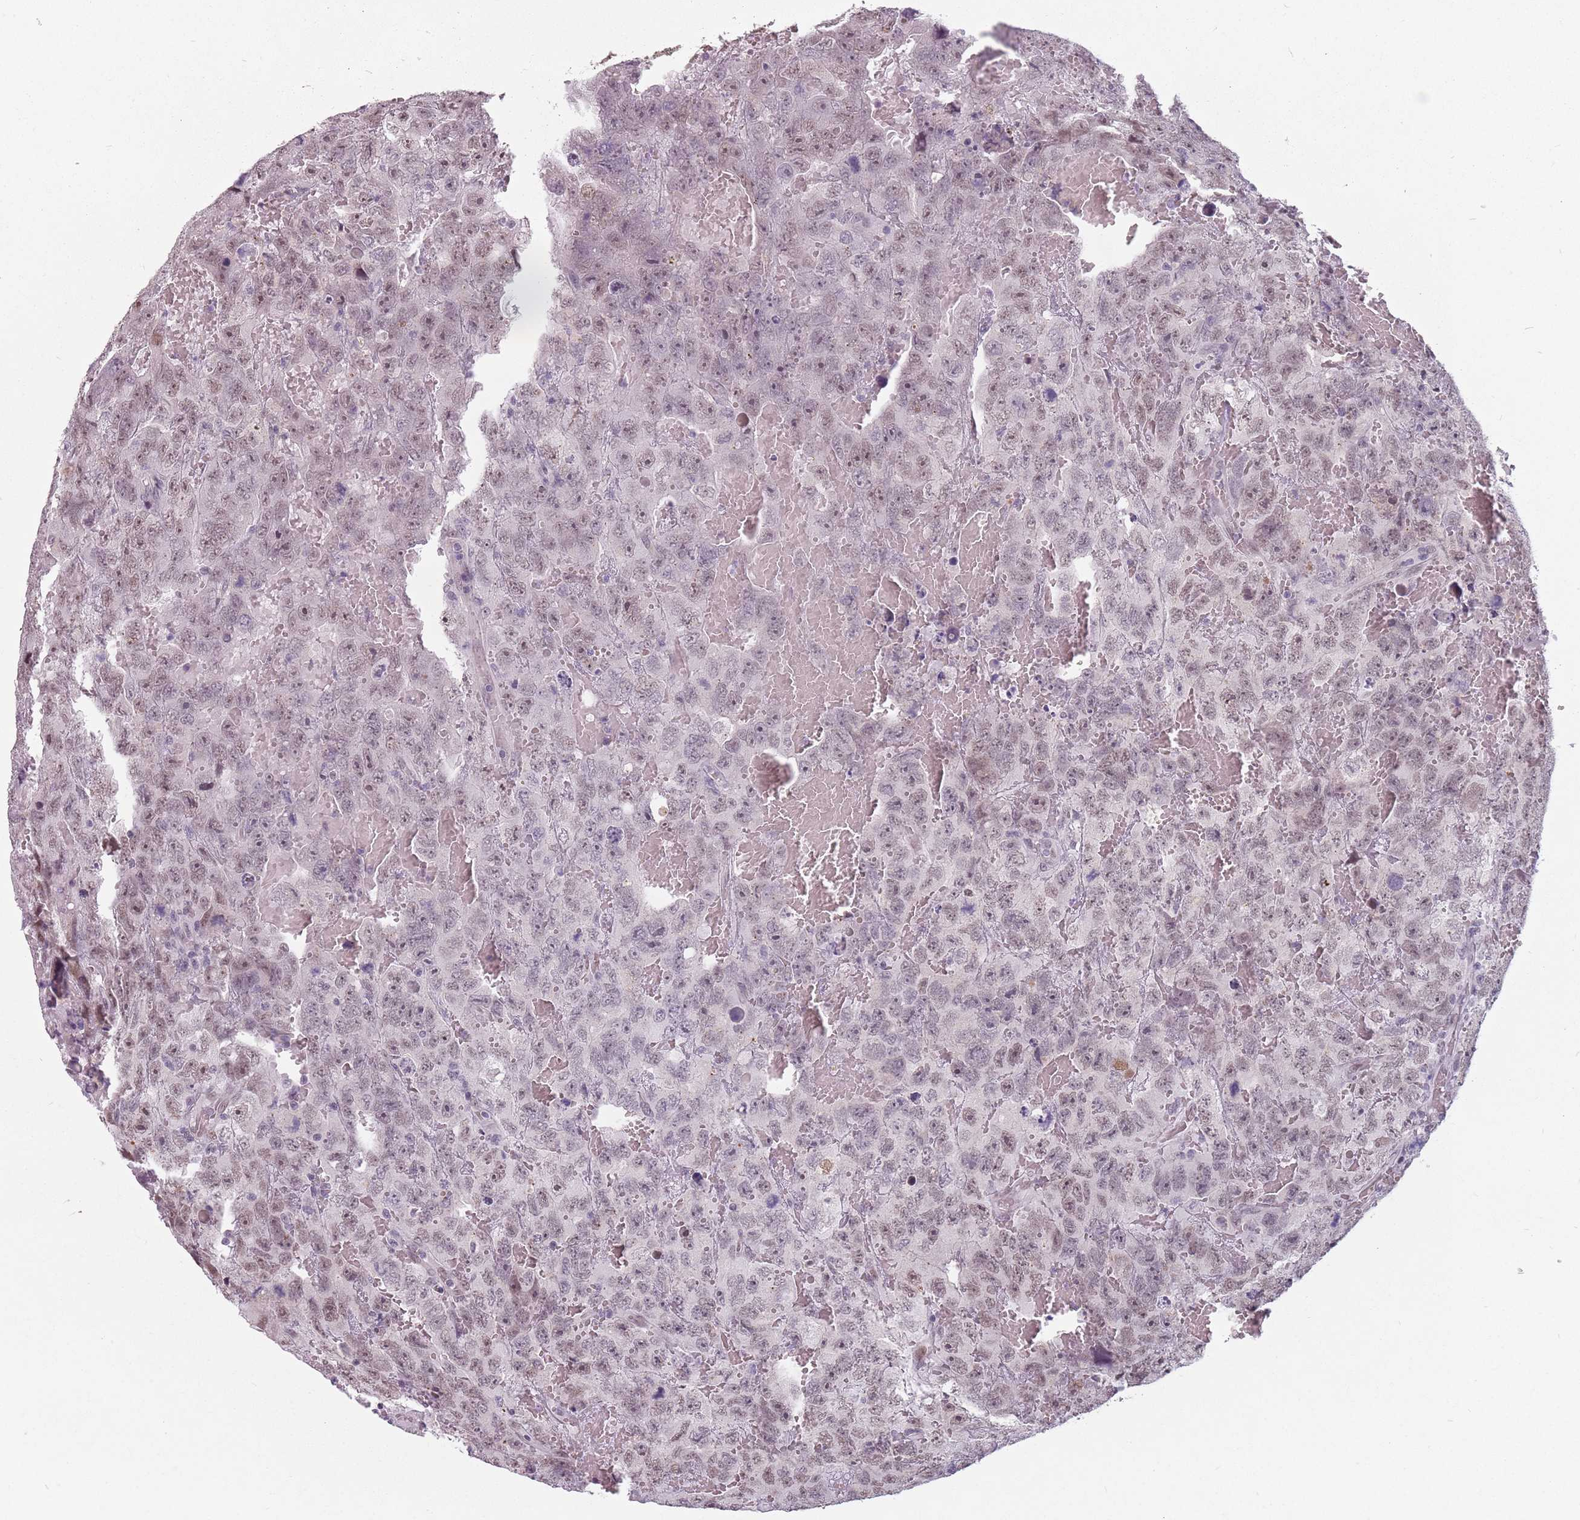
{"staining": {"intensity": "weak", "quantity": "25%-75%", "location": "nuclear"}, "tissue": "testis cancer", "cell_type": "Tumor cells", "image_type": "cancer", "snomed": [{"axis": "morphology", "description": "Carcinoma, Embryonal, NOS"}, {"axis": "topography", "description": "Testis"}], "caption": "This photomicrograph shows embryonal carcinoma (testis) stained with immunohistochemistry to label a protein in brown. The nuclear of tumor cells show weak positivity for the protein. Nuclei are counter-stained blue.", "gene": "PTCHD1", "patient": {"sex": "male", "age": 45}}